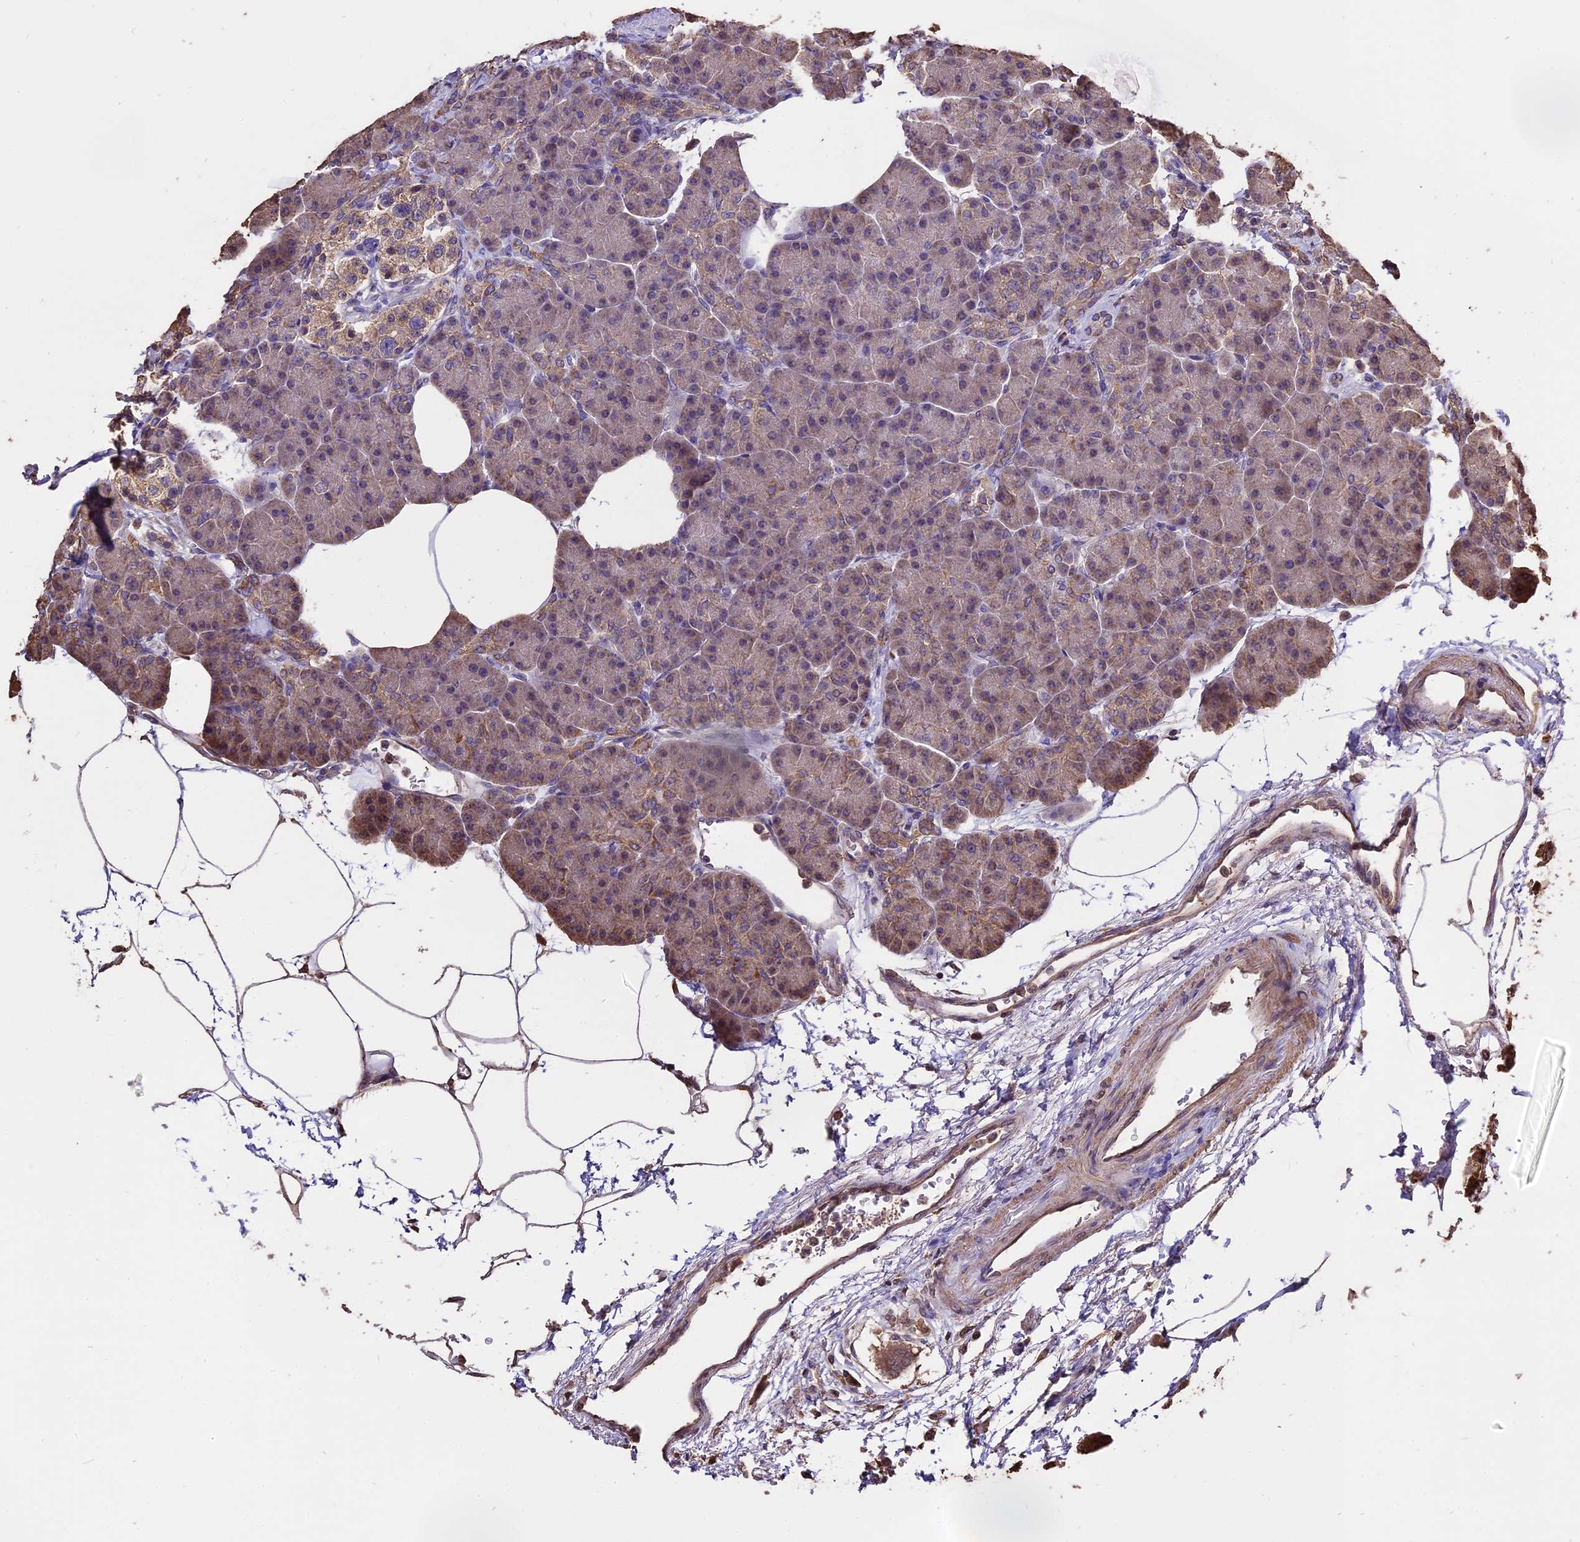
{"staining": {"intensity": "weak", "quantity": "25%-75%", "location": "cytoplasmic/membranous"}, "tissue": "pancreas", "cell_type": "Exocrine glandular cells", "image_type": "normal", "snomed": [{"axis": "morphology", "description": "Normal tissue, NOS"}, {"axis": "topography", "description": "Pancreas"}], "caption": "An immunohistochemistry (IHC) micrograph of unremarkable tissue is shown. Protein staining in brown highlights weak cytoplasmic/membranous positivity in pancreas within exocrine glandular cells. The protein is stained brown, and the nuclei are stained in blue (DAB IHC with brightfield microscopy, high magnification).", "gene": "PGPEP1L", "patient": {"sex": "female", "age": 70}}